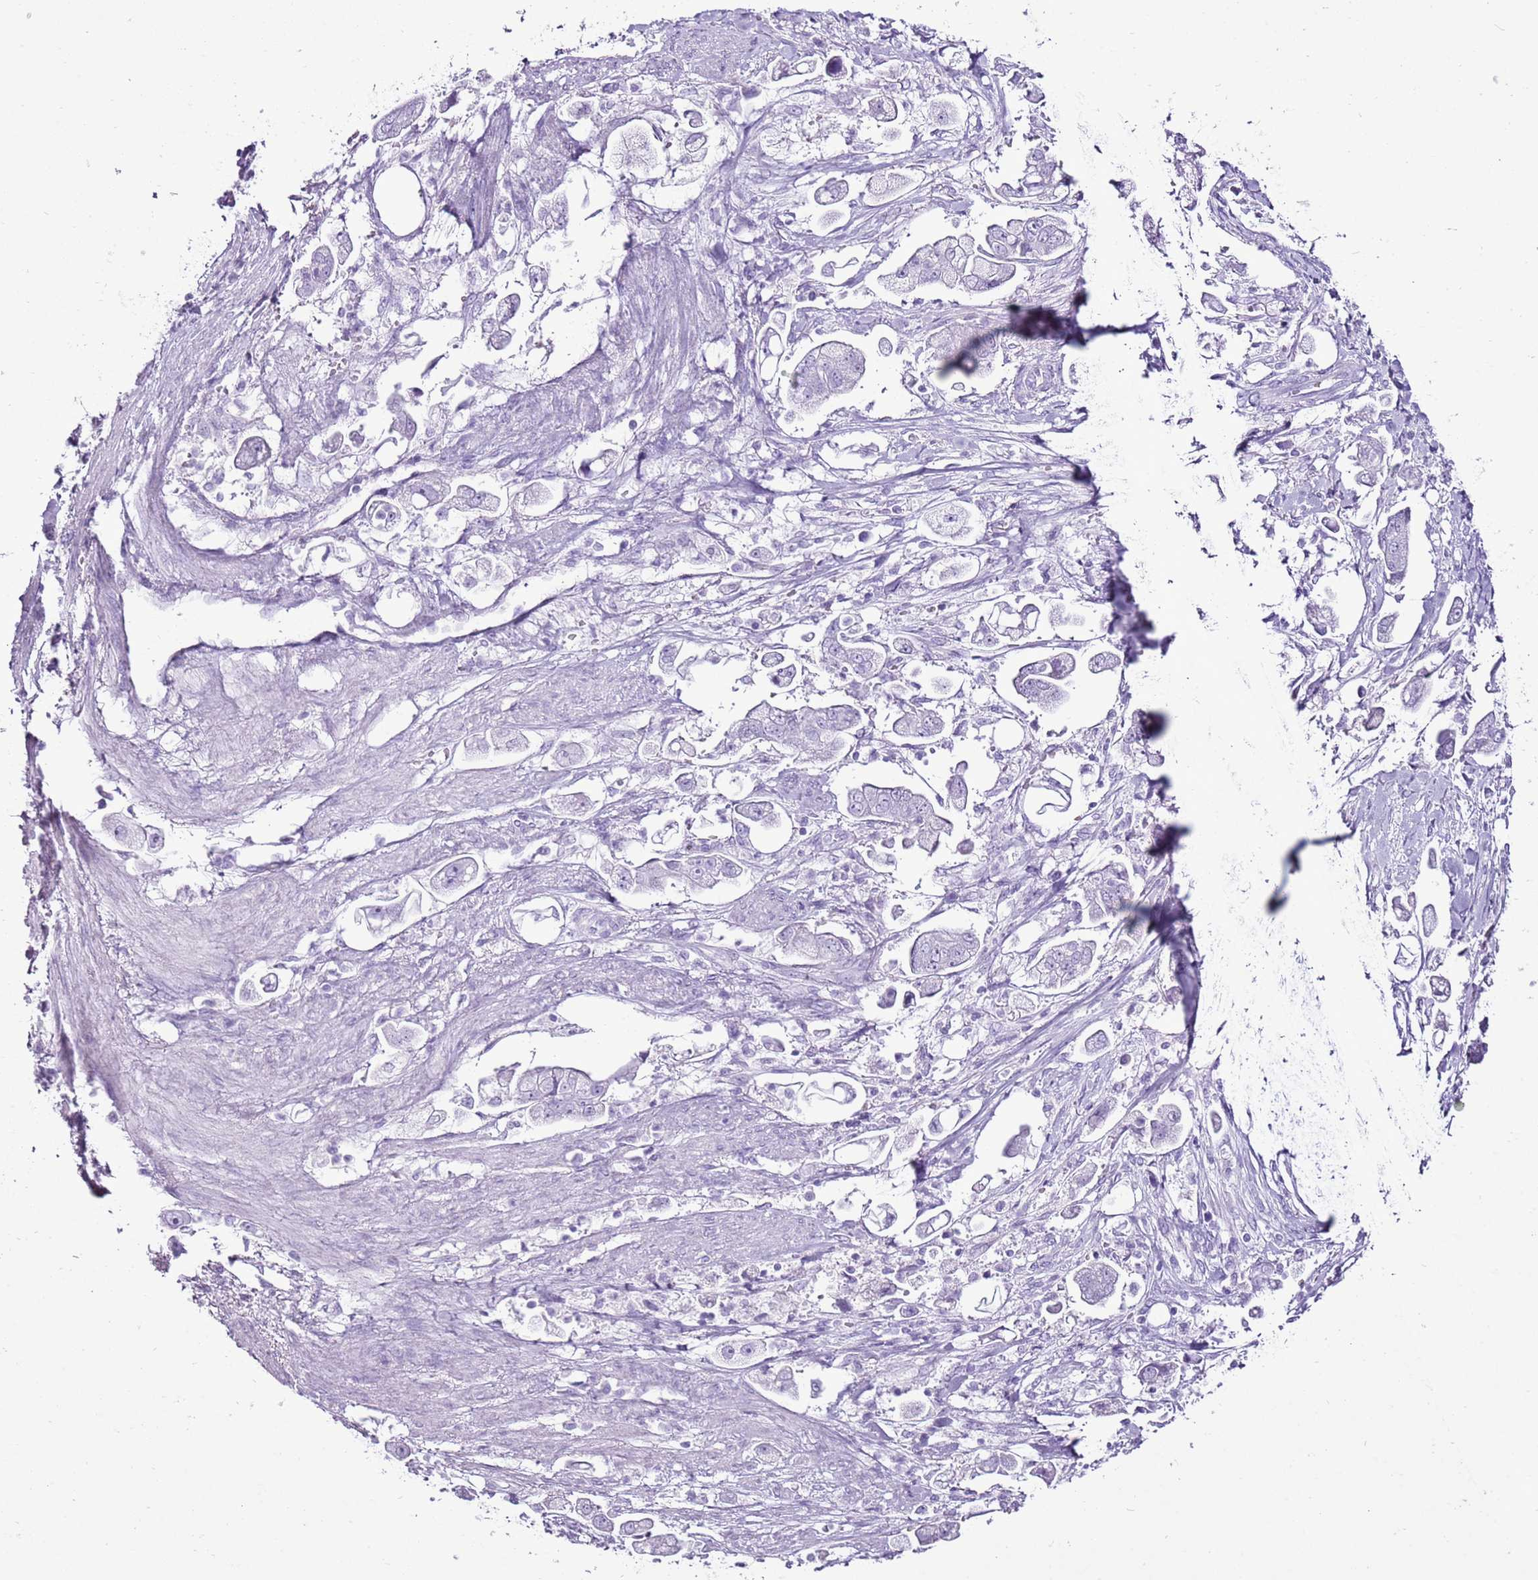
{"staining": {"intensity": "negative", "quantity": "none", "location": "none"}, "tissue": "stomach cancer", "cell_type": "Tumor cells", "image_type": "cancer", "snomed": [{"axis": "morphology", "description": "Adenocarcinoma, NOS"}, {"axis": "topography", "description": "Stomach"}], "caption": "Immunohistochemistry of human stomach adenocarcinoma exhibits no staining in tumor cells.", "gene": "CNFN", "patient": {"sex": "male", "age": 62}}